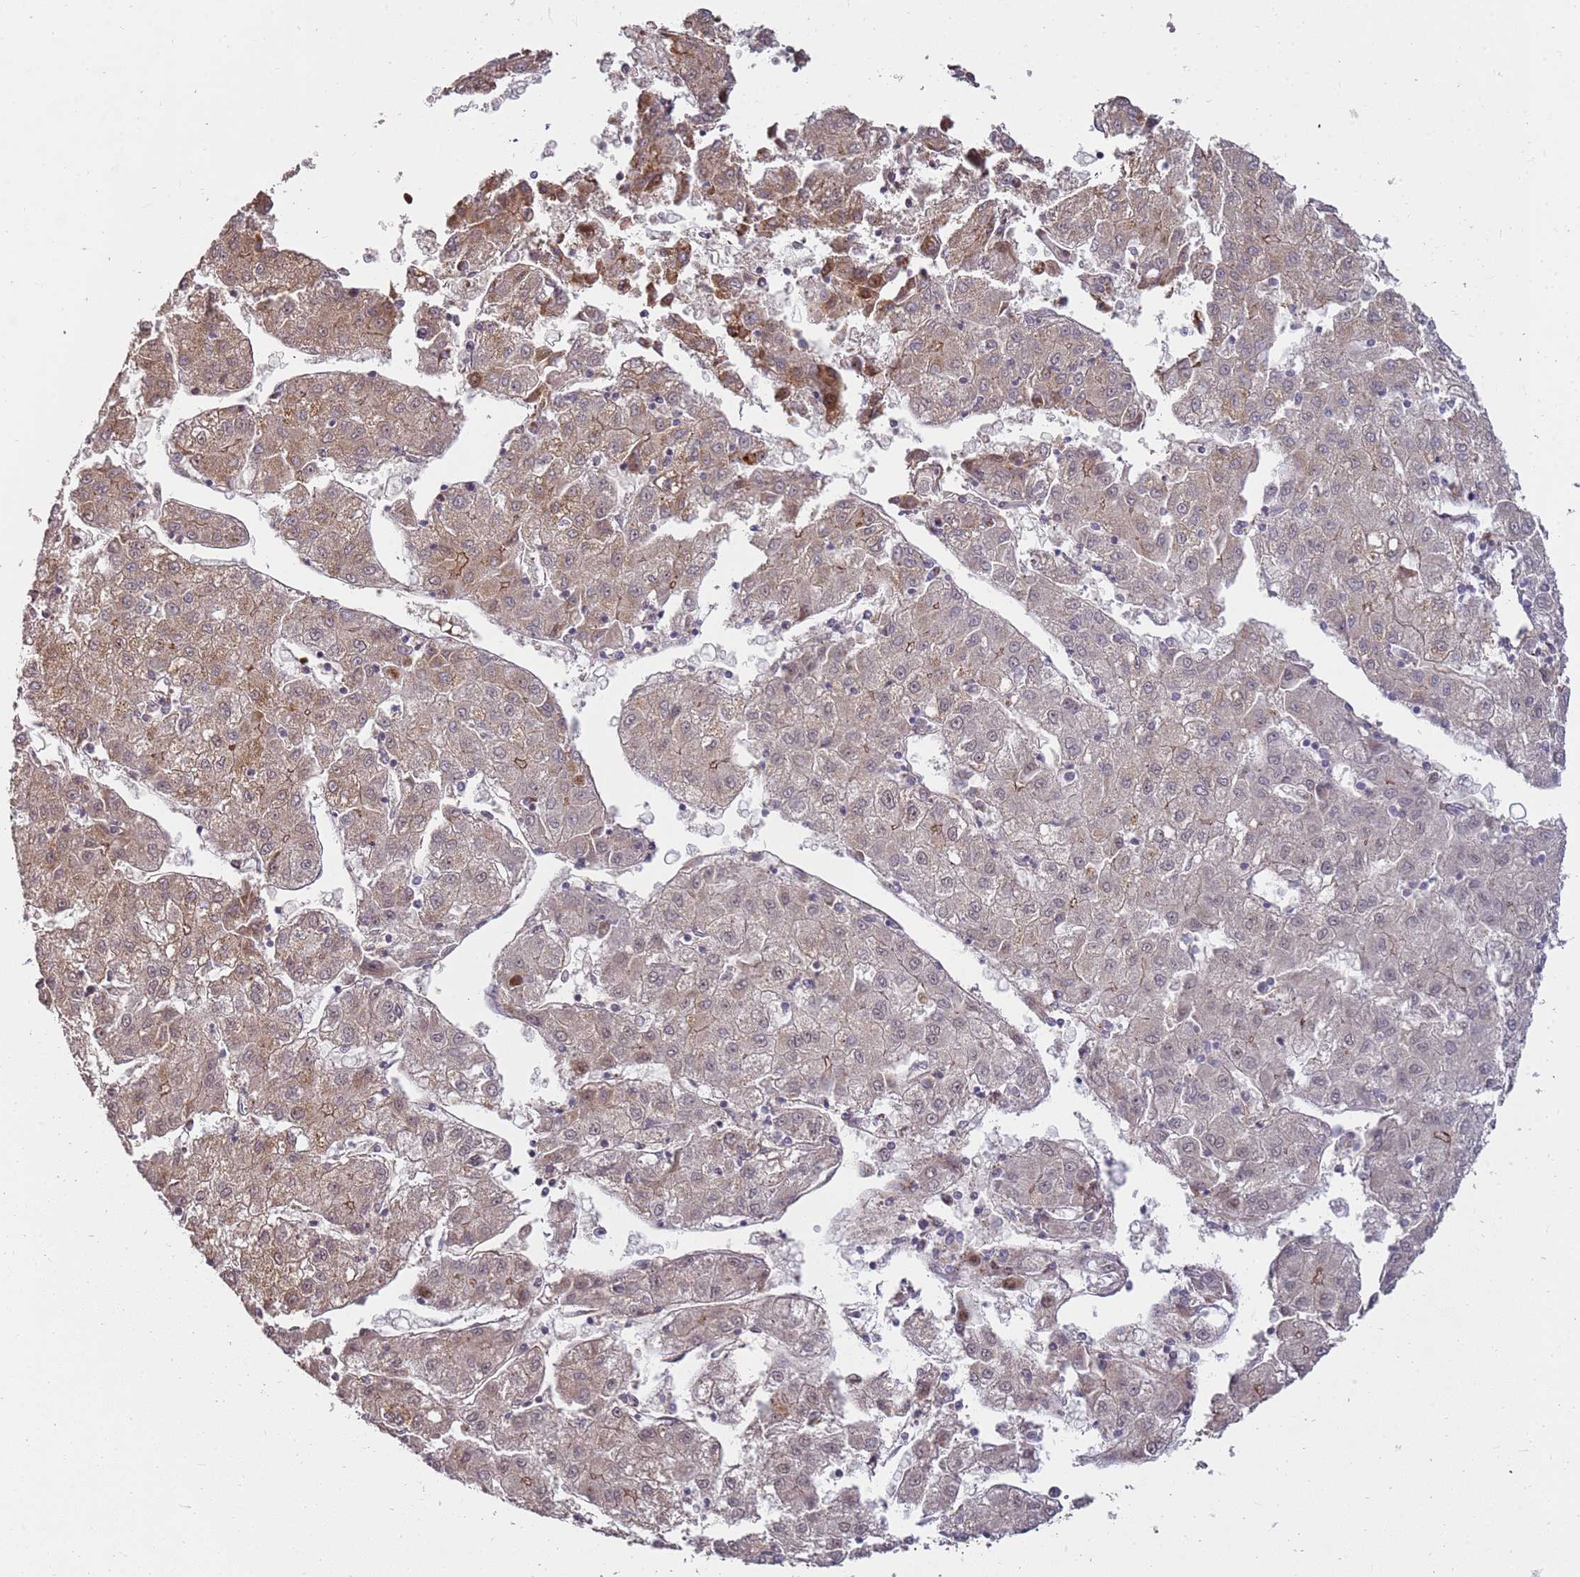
{"staining": {"intensity": "weak", "quantity": "25%-75%", "location": "cytoplasmic/membranous"}, "tissue": "liver cancer", "cell_type": "Tumor cells", "image_type": "cancer", "snomed": [{"axis": "morphology", "description": "Carcinoma, Hepatocellular, NOS"}, {"axis": "topography", "description": "Liver"}], "caption": "This is an image of immunohistochemistry (IHC) staining of liver cancer (hepatocellular carcinoma), which shows weak expression in the cytoplasmic/membranous of tumor cells.", "gene": "ST18", "patient": {"sex": "male", "age": 72}}